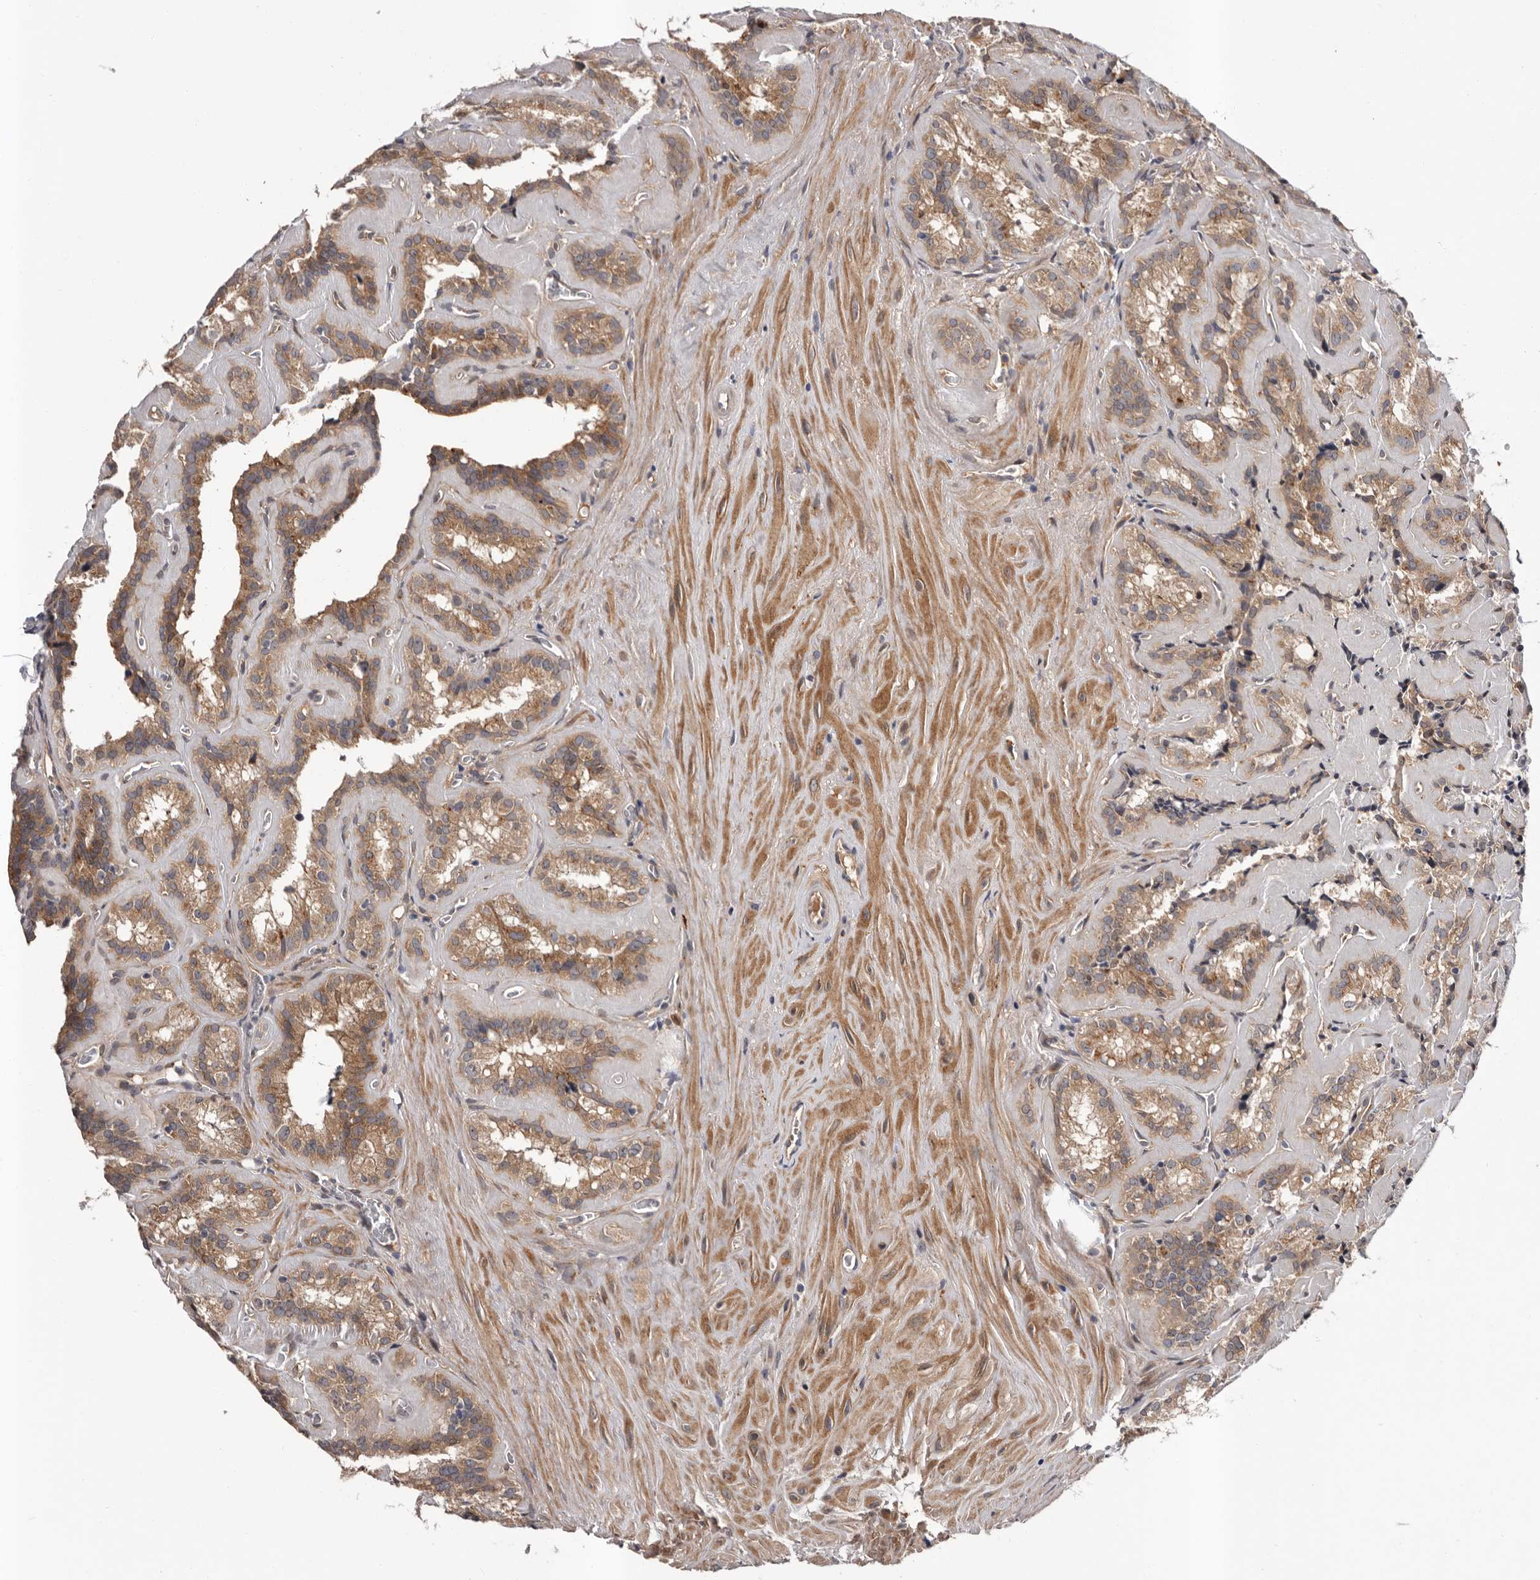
{"staining": {"intensity": "moderate", "quantity": ">75%", "location": "cytoplasmic/membranous"}, "tissue": "seminal vesicle", "cell_type": "Glandular cells", "image_type": "normal", "snomed": [{"axis": "morphology", "description": "Normal tissue, NOS"}, {"axis": "topography", "description": "Prostate"}, {"axis": "topography", "description": "Seminal veicle"}], "caption": "Protein expression analysis of unremarkable seminal vesicle exhibits moderate cytoplasmic/membranous expression in about >75% of glandular cells.", "gene": "PRKD1", "patient": {"sex": "male", "age": 59}}